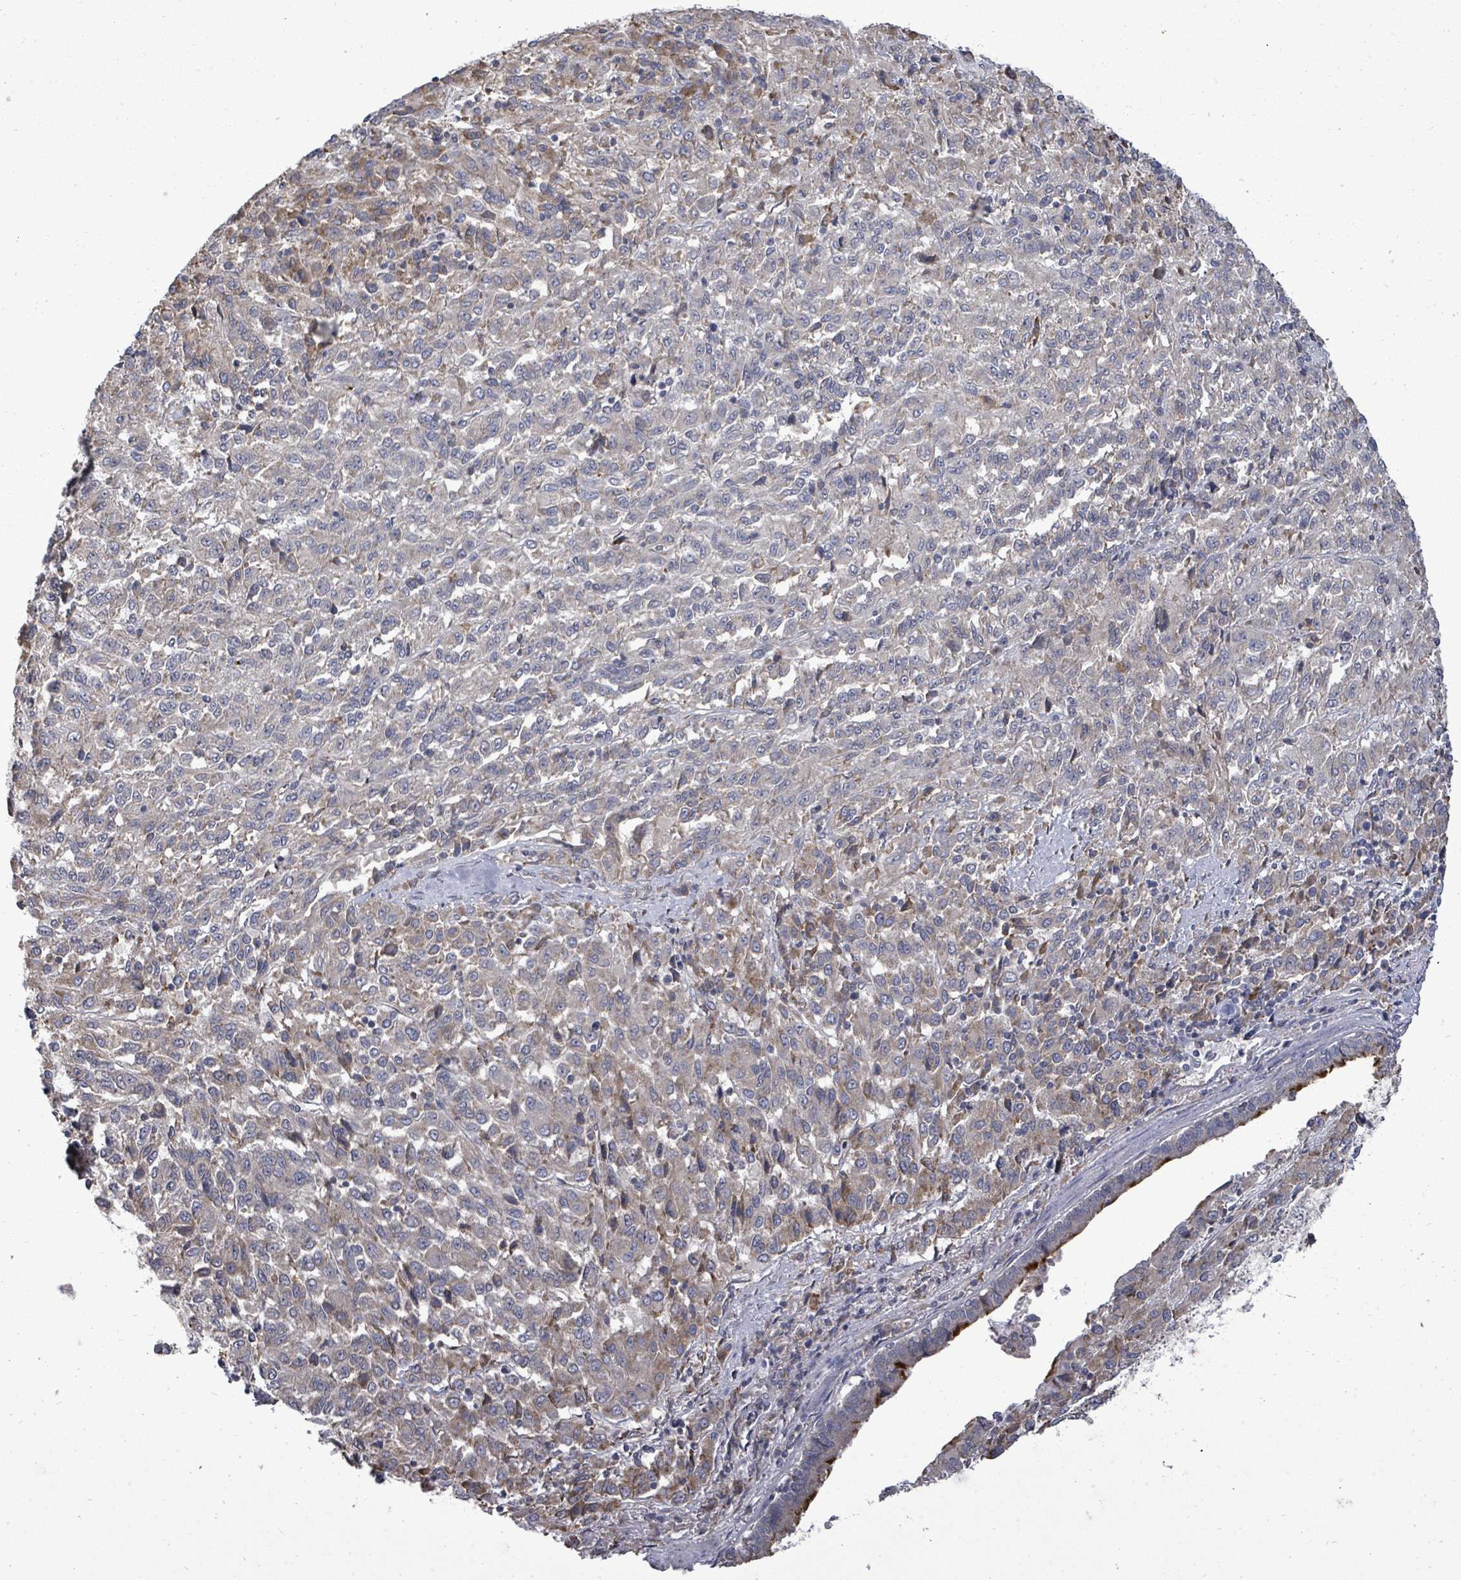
{"staining": {"intensity": "weak", "quantity": "<25%", "location": "cytoplasmic/membranous"}, "tissue": "melanoma", "cell_type": "Tumor cells", "image_type": "cancer", "snomed": [{"axis": "morphology", "description": "Malignant melanoma, Metastatic site"}, {"axis": "topography", "description": "Lung"}], "caption": "Micrograph shows no protein expression in tumor cells of malignant melanoma (metastatic site) tissue.", "gene": "POMGNT2", "patient": {"sex": "male", "age": 64}}